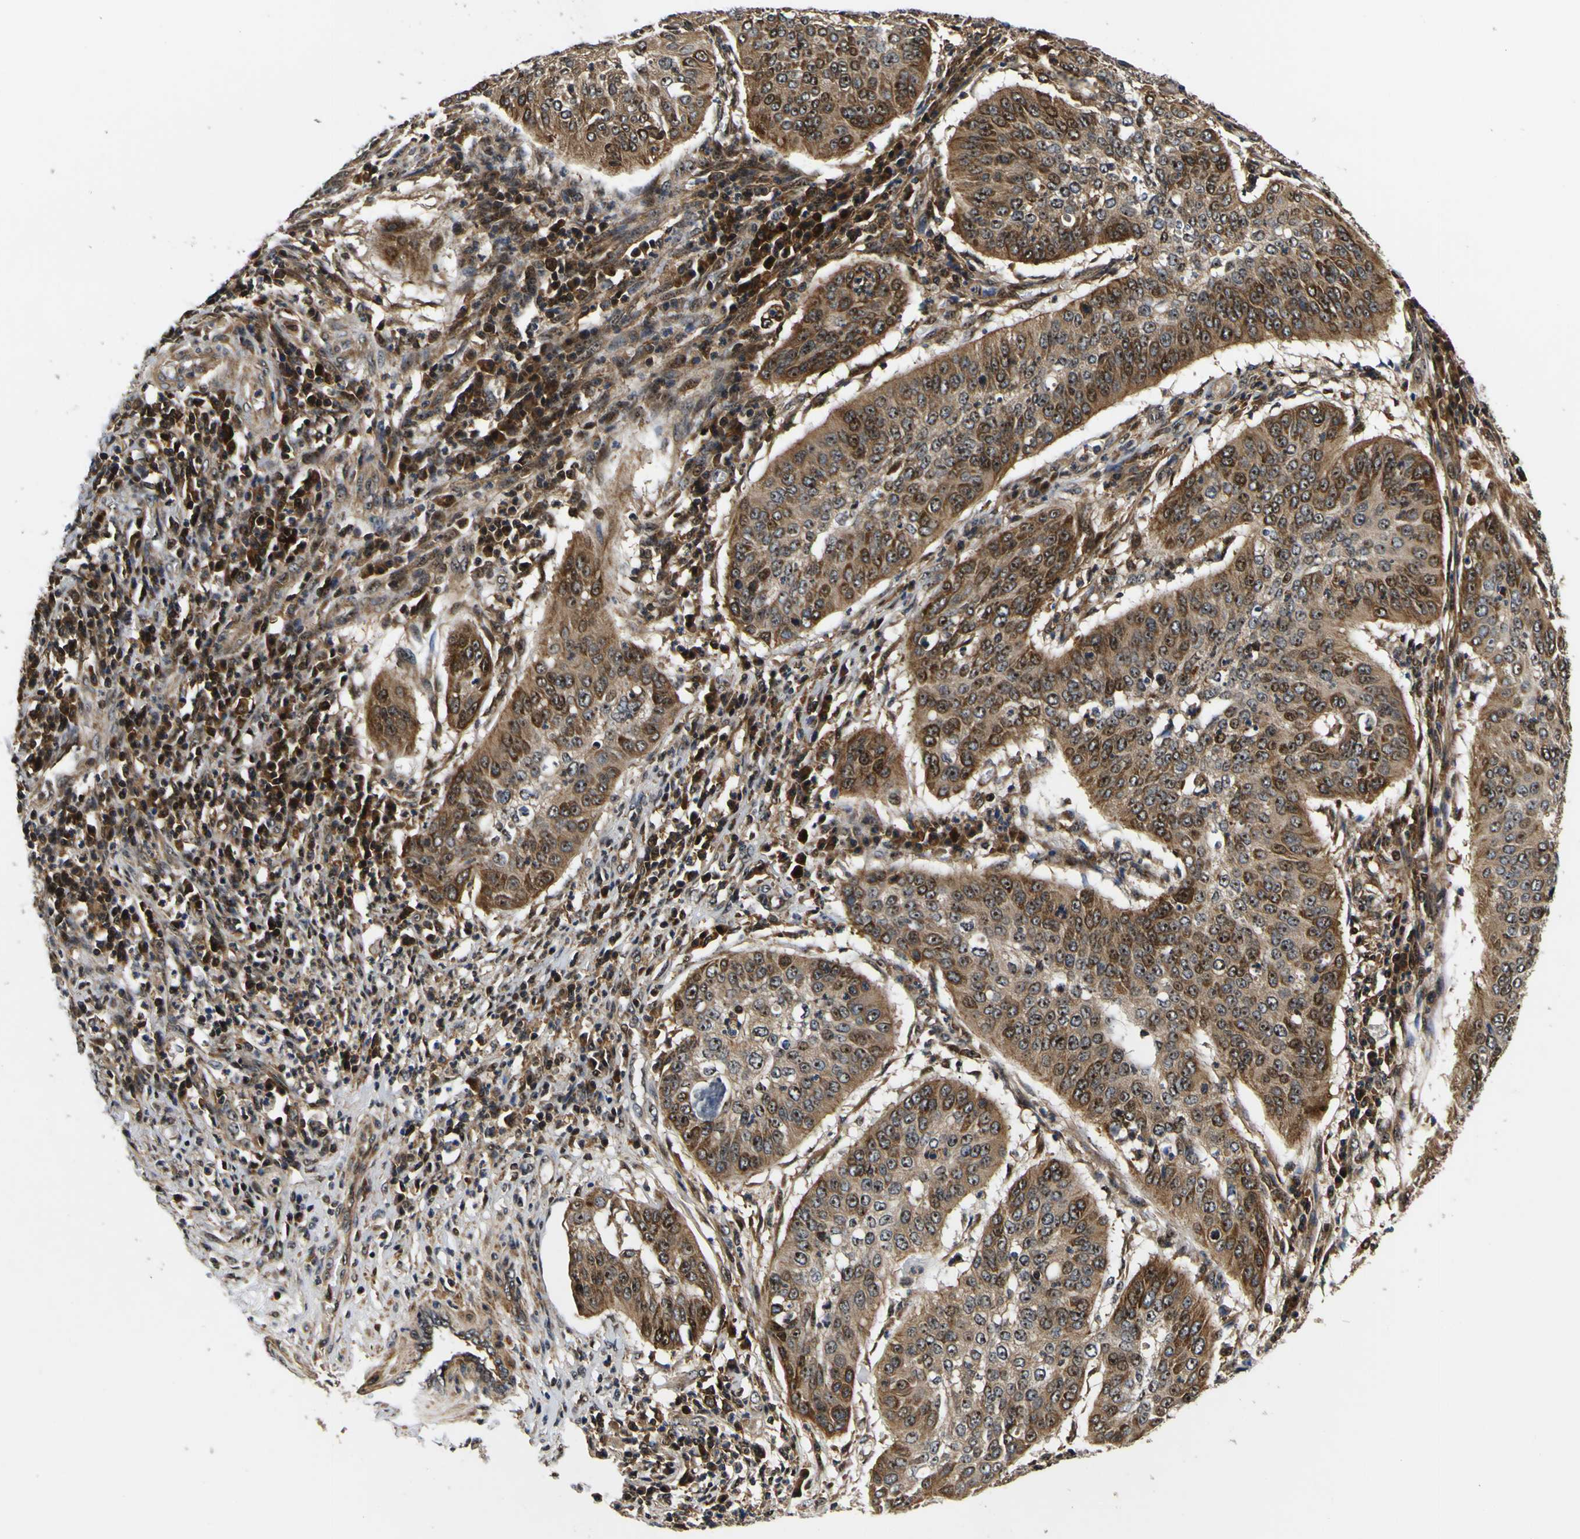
{"staining": {"intensity": "moderate", "quantity": ">75%", "location": "cytoplasmic/membranous,nuclear"}, "tissue": "cervical cancer", "cell_type": "Tumor cells", "image_type": "cancer", "snomed": [{"axis": "morphology", "description": "Normal tissue, NOS"}, {"axis": "morphology", "description": "Squamous cell carcinoma, NOS"}, {"axis": "topography", "description": "Cervix"}], "caption": "Protein positivity by immunohistochemistry displays moderate cytoplasmic/membranous and nuclear expression in about >75% of tumor cells in cervical cancer (squamous cell carcinoma). The staining is performed using DAB (3,3'-diaminobenzidine) brown chromogen to label protein expression. The nuclei are counter-stained blue using hematoxylin.", "gene": "LRP4", "patient": {"sex": "female", "age": 39}}